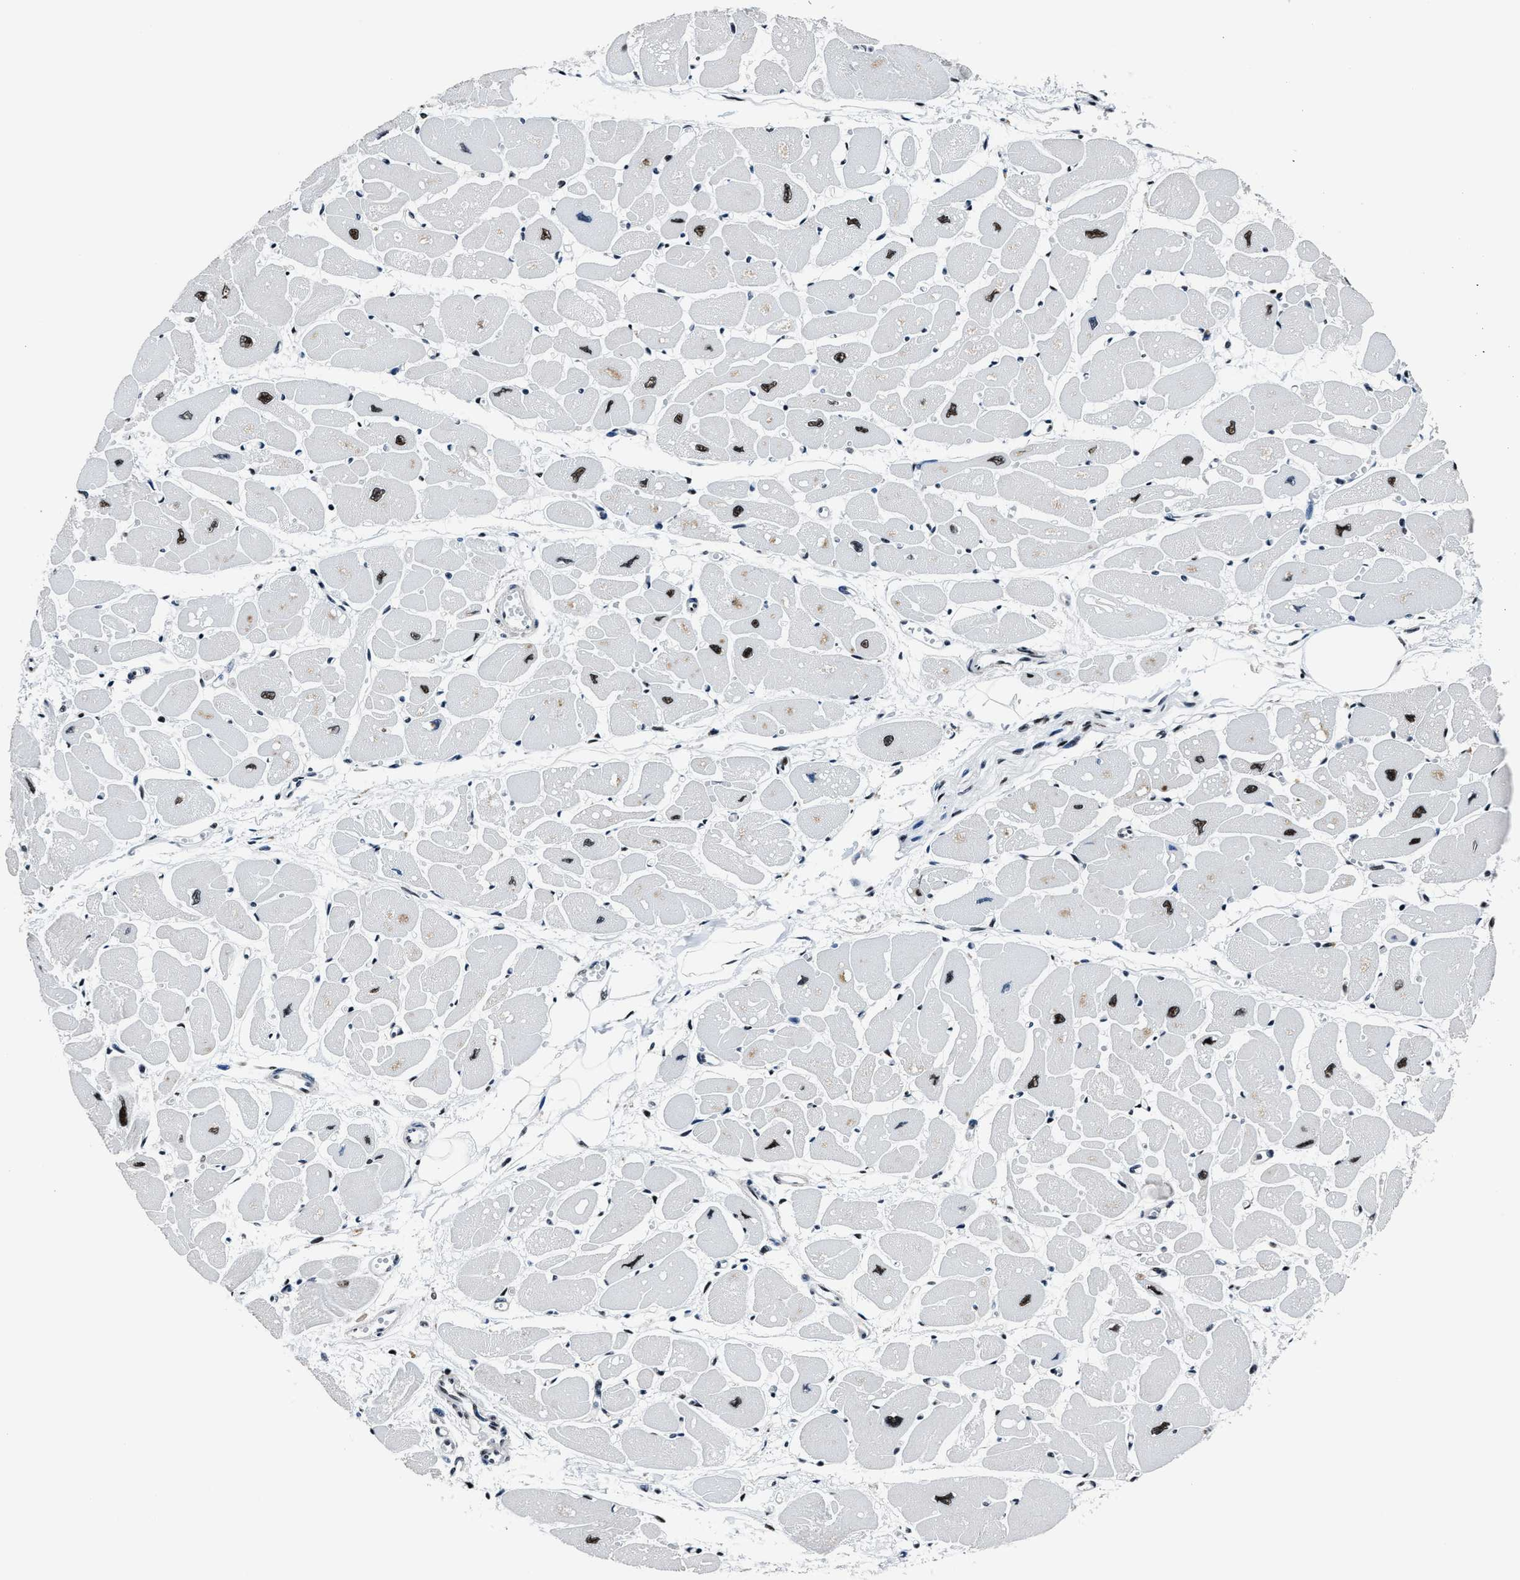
{"staining": {"intensity": "moderate", "quantity": ">75%", "location": "nuclear"}, "tissue": "heart muscle", "cell_type": "Cardiomyocytes", "image_type": "normal", "snomed": [{"axis": "morphology", "description": "Normal tissue, NOS"}, {"axis": "topography", "description": "Heart"}], "caption": "About >75% of cardiomyocytes in benign human heart muscle show moderate nuclear protein positivity as visualized by brown immunohistochemical staining.", "gene": "PPIE", "patient": {"sex": "female", "age": 54}}